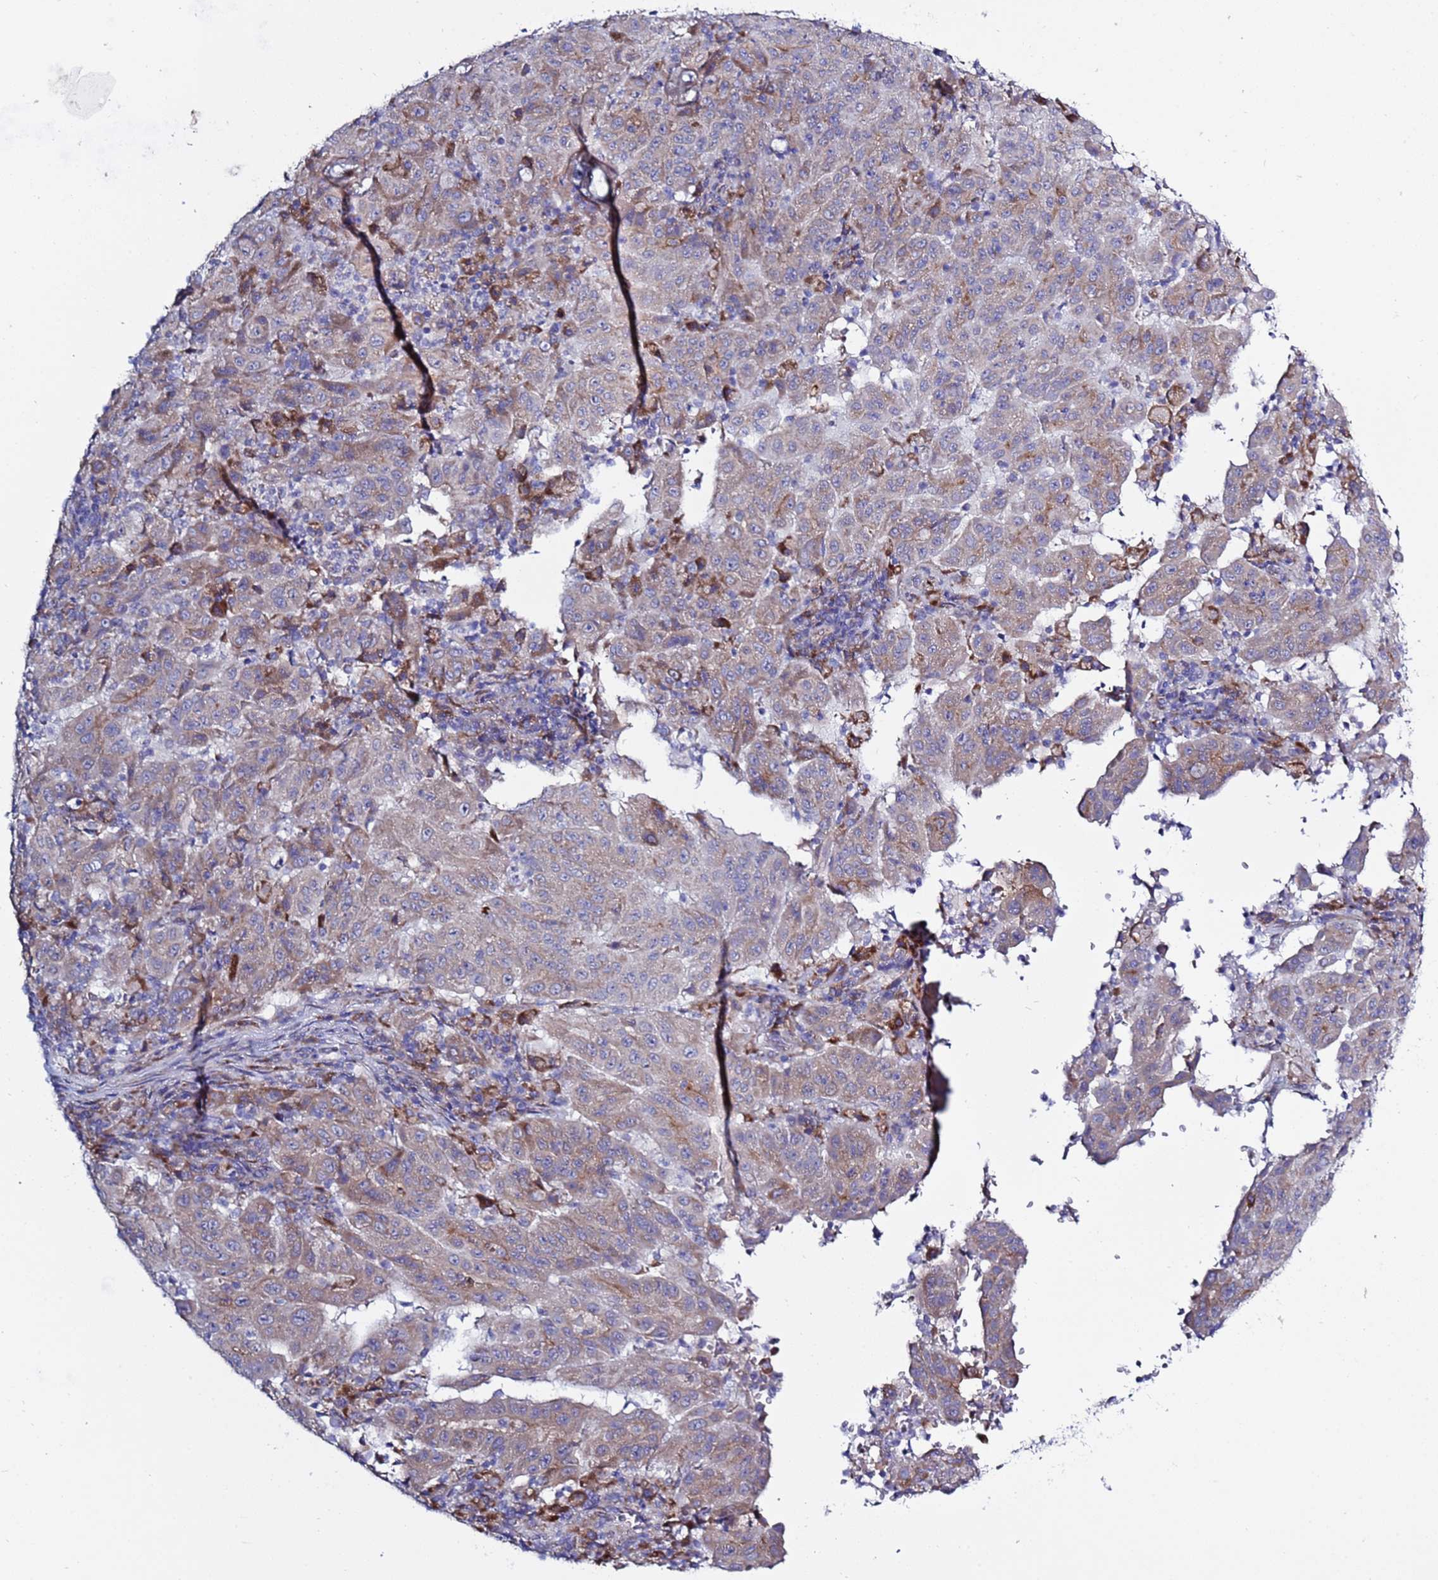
{"staining": {"intensity": "weak", "quantity": "<25%", "location": "cytoplasmic/membranous"}, "tissue": "pancreatic cancer", "cell_type": "Tumor cells", "image_type": "cancer", "snomed": [{"axis": "morphology", "description": "Adenocarcinoma, NOS"}, {"axis": "topography", "description": "Pancreas"}], "caption": "The photomicrograph exhibits no staining of tumor cells in pancreatic cancer (adenocarcinoma).", "gene": "ABHD17B", "patient": {"sex": "male", "age": 63}}